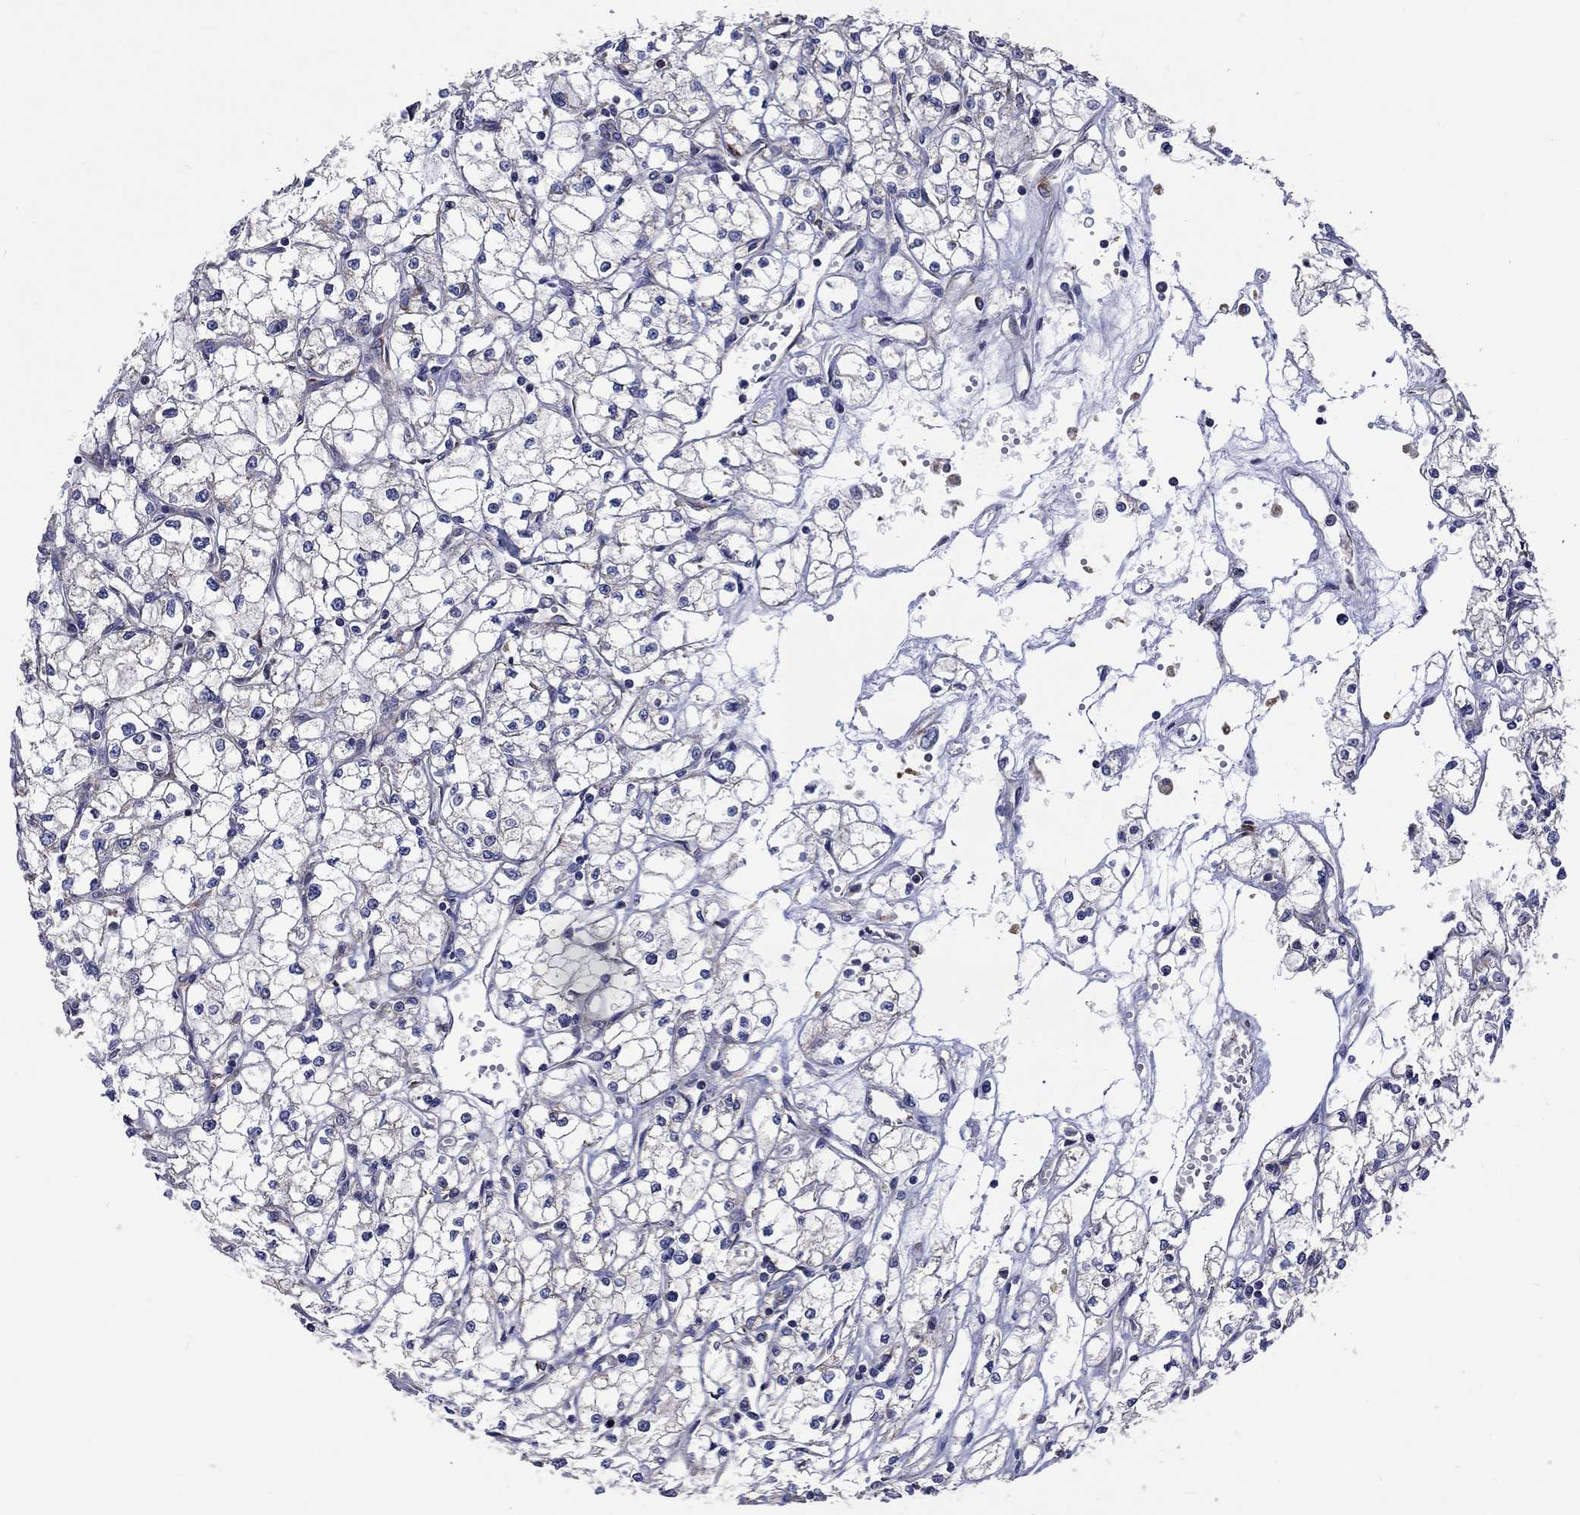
{"staining": {"intensity": "negative", "quantity": "none", "location": "none"}, "tissue": "renal cancer", "cell_type": "Tumor cells", "image_type": "cancer", "snomed": [{"axis": "morphology", "description": "Adenocarcinoma, NOS"}, {"axis": "topography", "description": "Kidney"}], "caption": "Tumor cells are negative for protein expression in human renal cancer.", "gene": "RPLP0", "patient": {"sex": "male", "age": 67}}